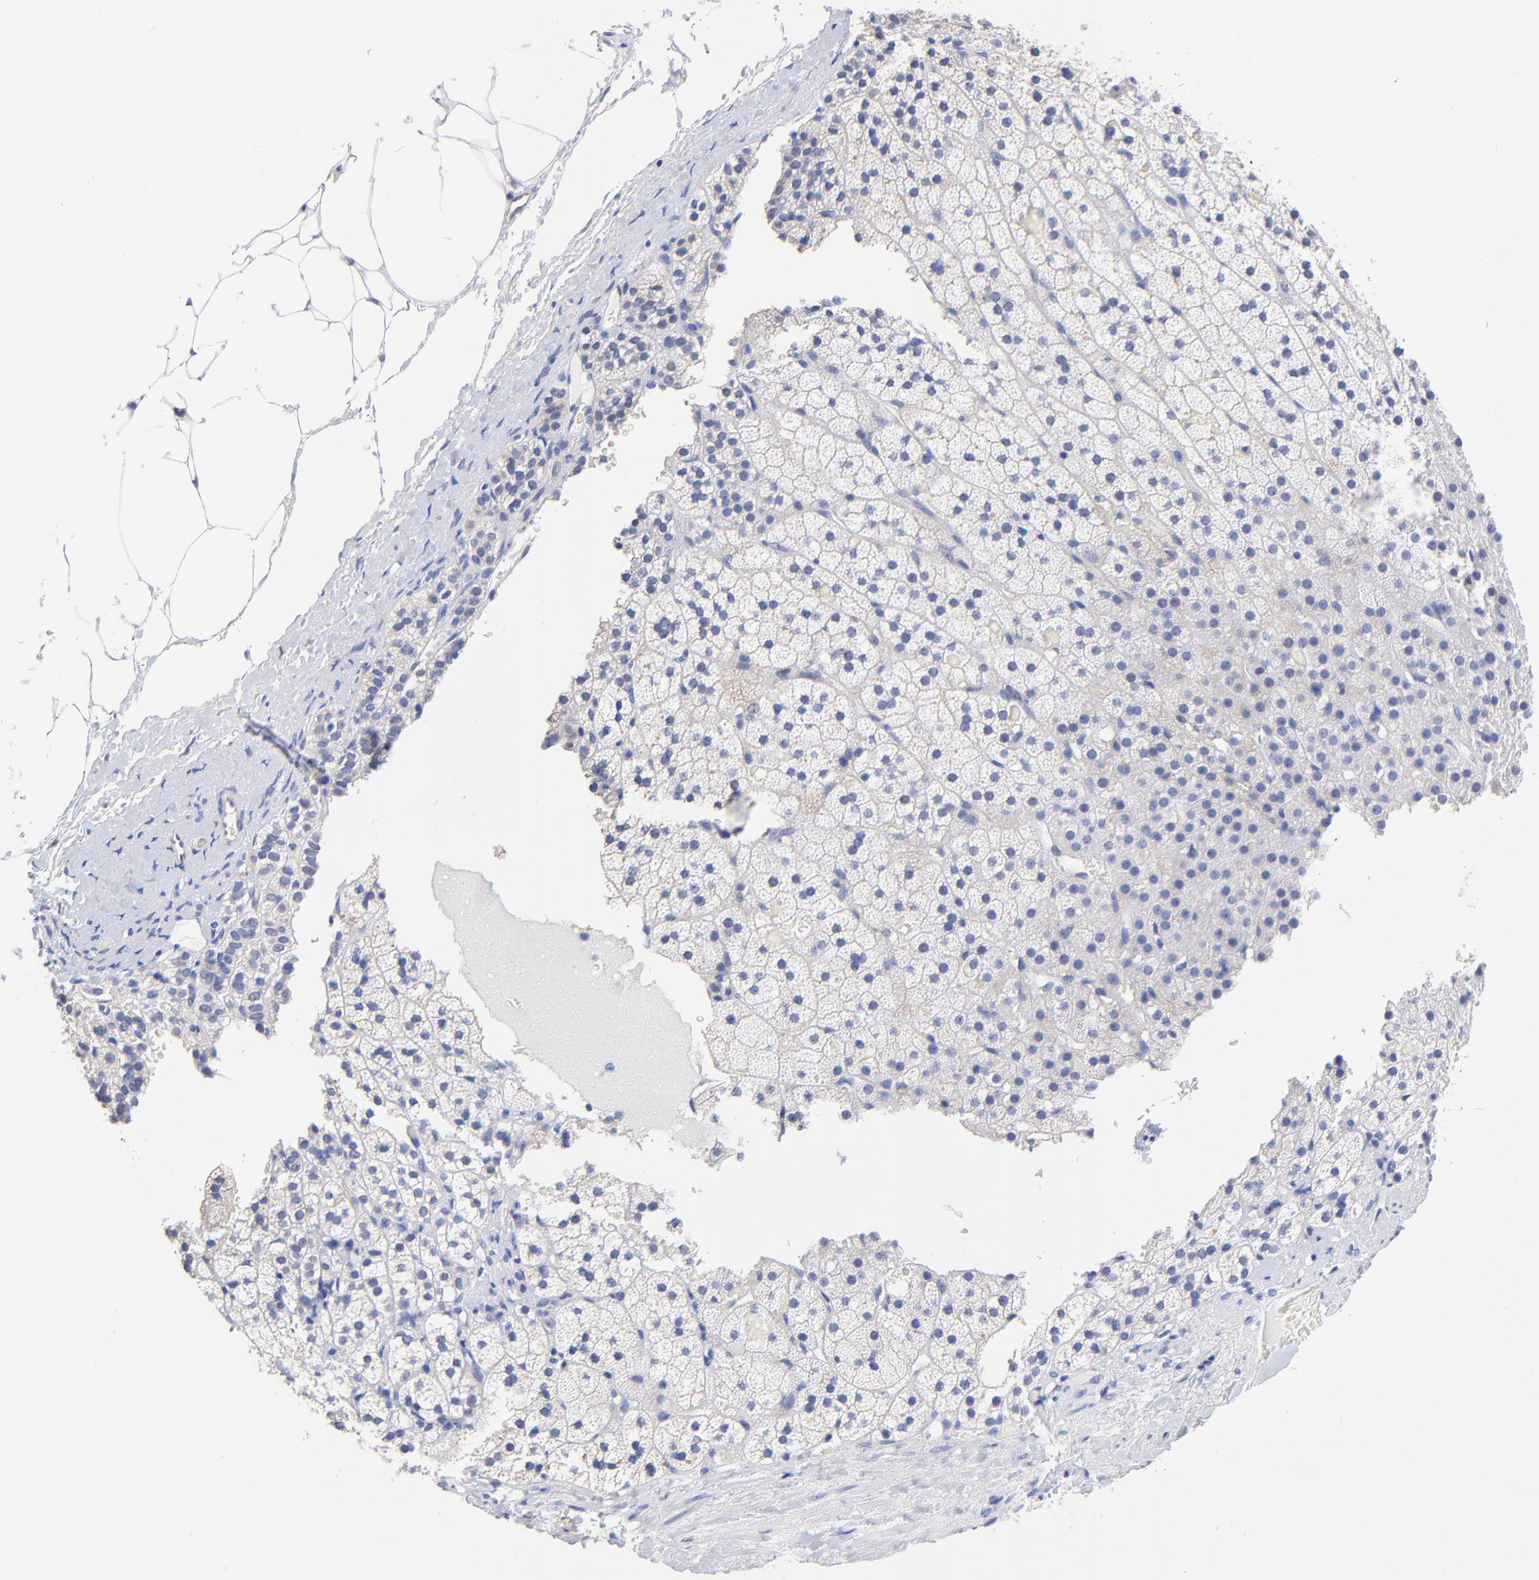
{"staining": {"intensity": "negative", "quantity": "none", "location": "none"}, "tissue": "adrenal gland", "cell_type": "Glandular cells", "image_type": "normal", "snomed": [{"axis": "morphology", "description": "Normal tissue, NOS"}, {"axis": "topography", "description": "Adrenal gland"}], "caption": "This is a photomicrograph of immunohistochemistry (IHC) staining of unremarkable adrenal gland, which shows no expression in glandular cells. The staining is performed using DAB (3,3'-diaminobenzidine) brown chromogen with nuclei counter-stained in using hematoxylin.", "gene": "SLC44A2", "patient": {"sex": "male", "age": 35}}